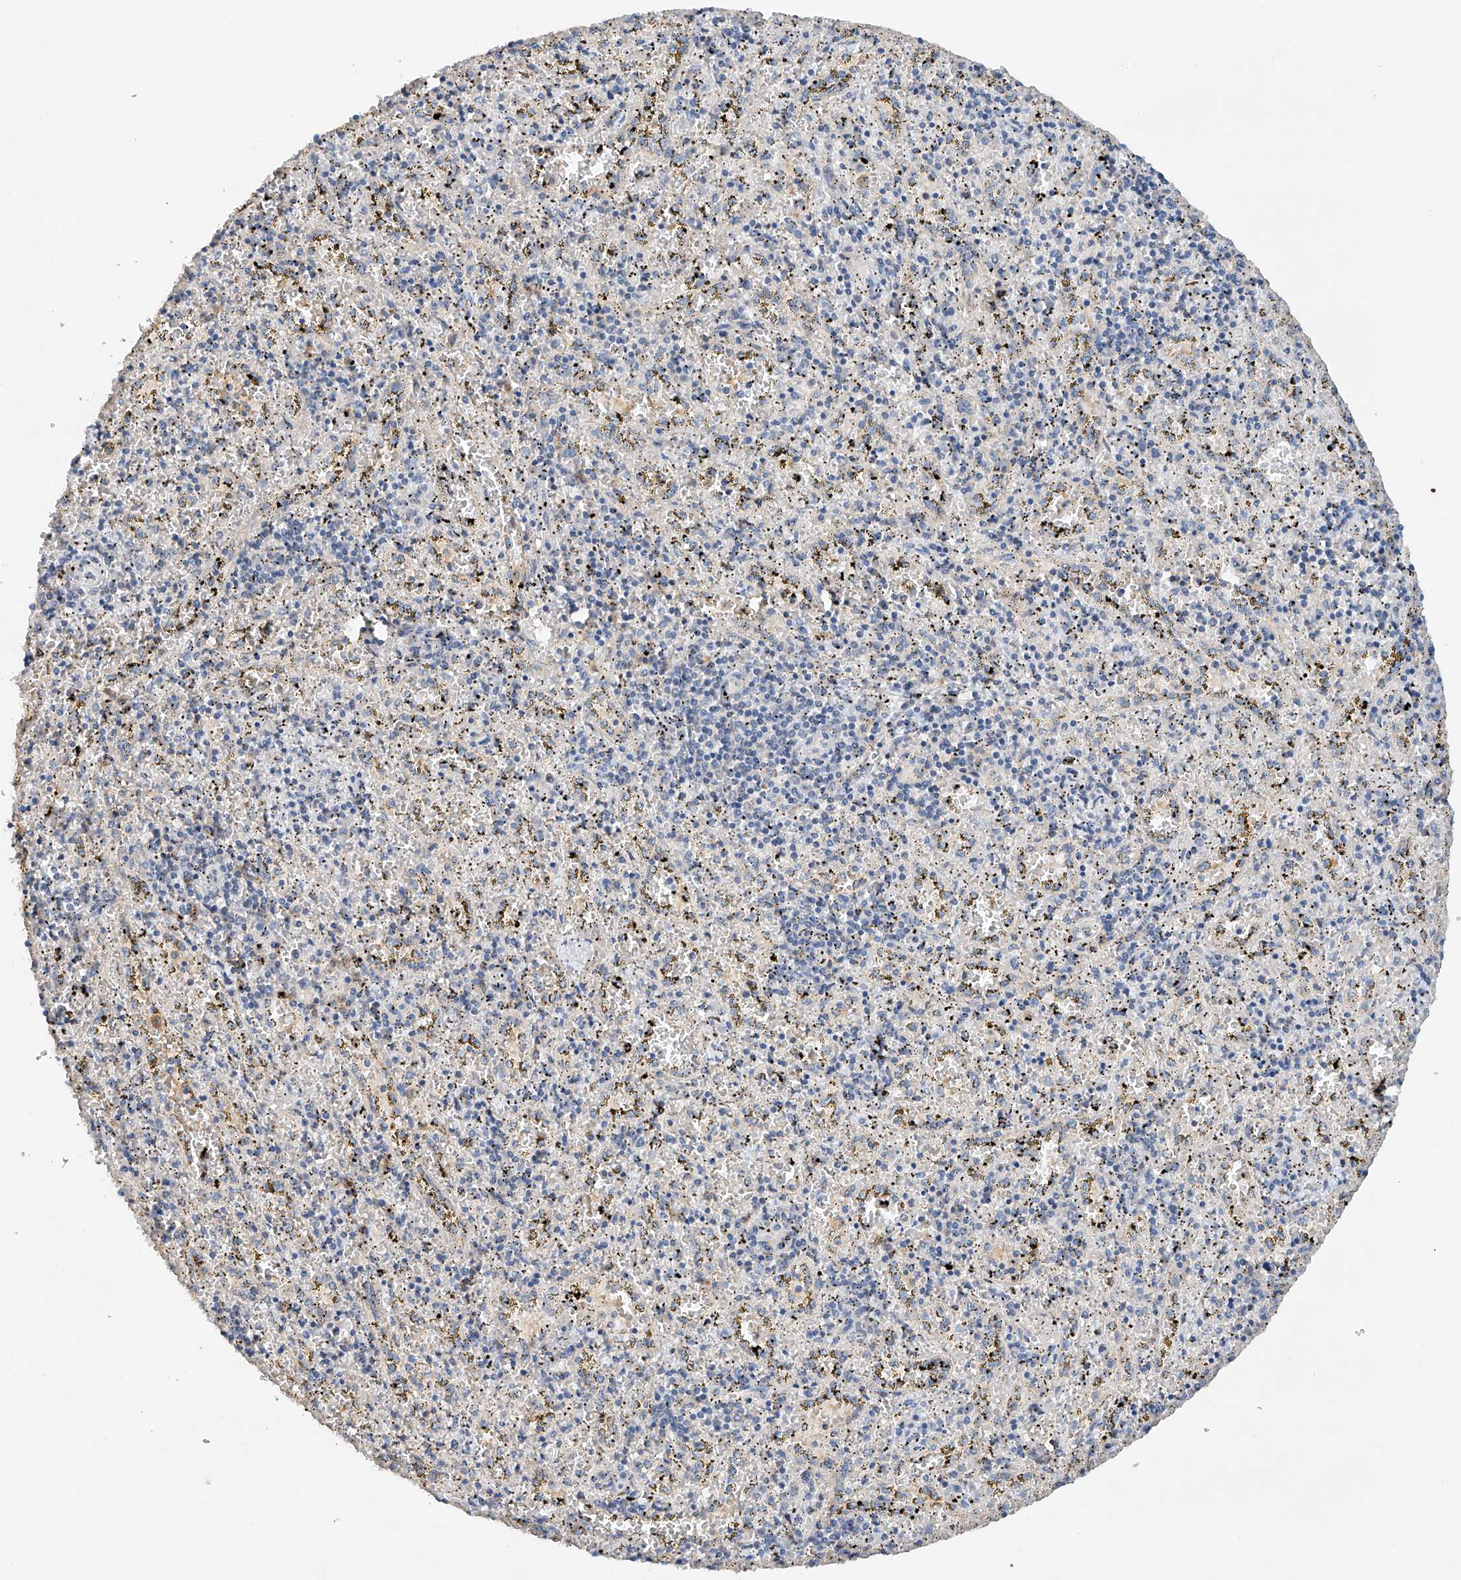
{"staining": {"intensity": "weak", "quantity": "25%-75%", "location": "cytoplasmic/membranous"}, "tissue": "spleen", "cell_type": "Cells in red pulp", "image_type": "normal", "snomed": [{"axis": "morphology", "description": "Normal tissue, NOS"}, {"axis": "topography", "description": "Spleen"}], "caption": "IHC photomicrograph of benign spleen: human spleen stained using immunohistochemistry (IHC) demonstrates low levels of weak protein expression localized specifically in the cytoplasmic/membranous of cells in red pulp, appearing as a cytoplasmic/membranous brown color.", "gene": "GPC4", "patient": {"sex": "male", "age": 11}}